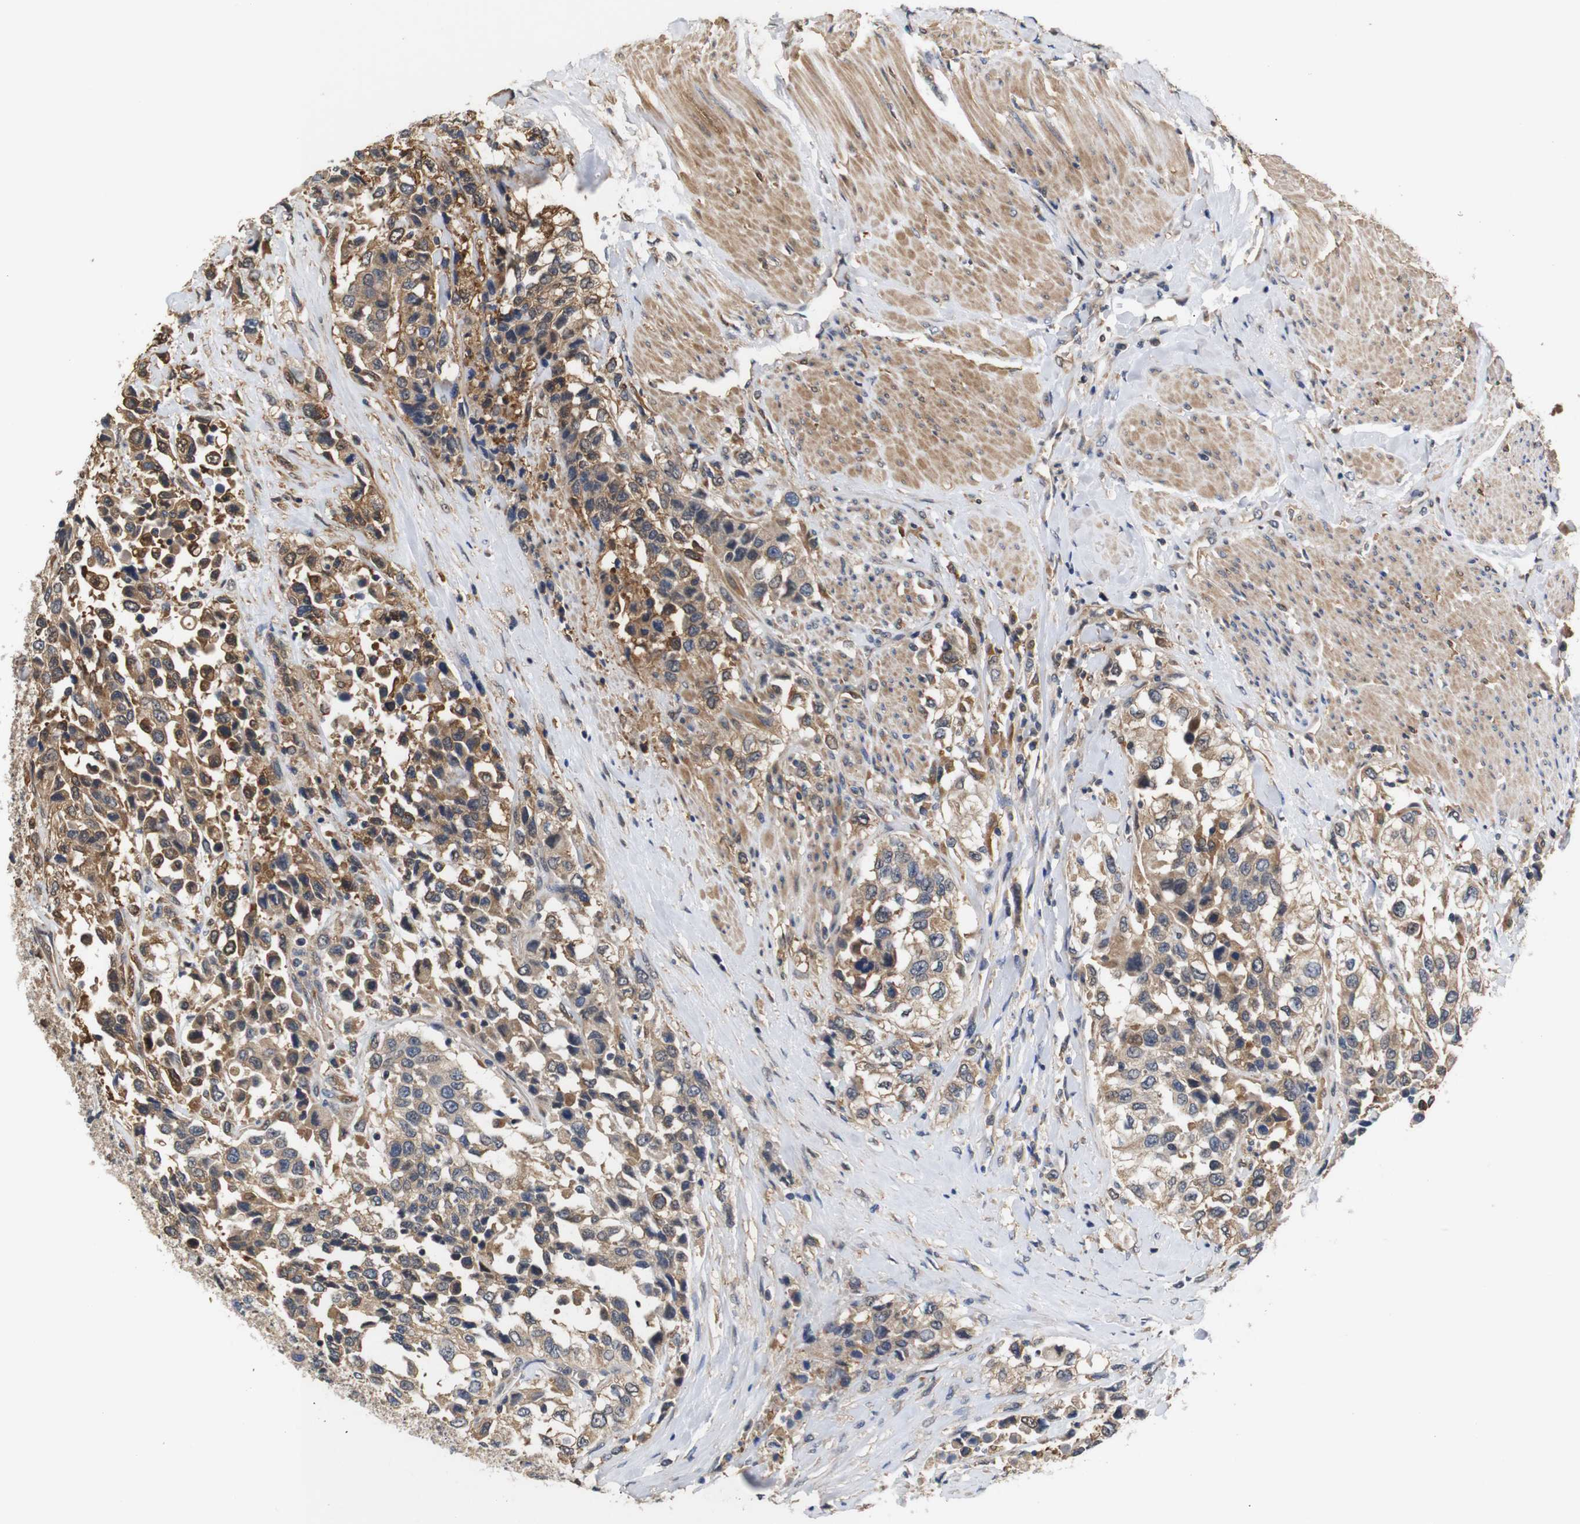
{"staining": {"intensity": "moderate", "quantity": ">75%", "location": "cytoplasmic/membranous"}, "tissue": "urothelial cancer", "cell_type": "Tumor cells", "image_type": "cancer", "snomed": [{"axis": "morphology", "description": "Urothelial carcinoma, High grade"}, {"axis": "topography", "description": "Urinary bladder"}], "caption": "A medium amount of moderate cytoplasmic/membranous expression is identified in about >75% of tumor cells in high-grade urothelial carcinoma tissue.", "gene": "DDR1", "patient": {"sex": "female", "age": 80}}